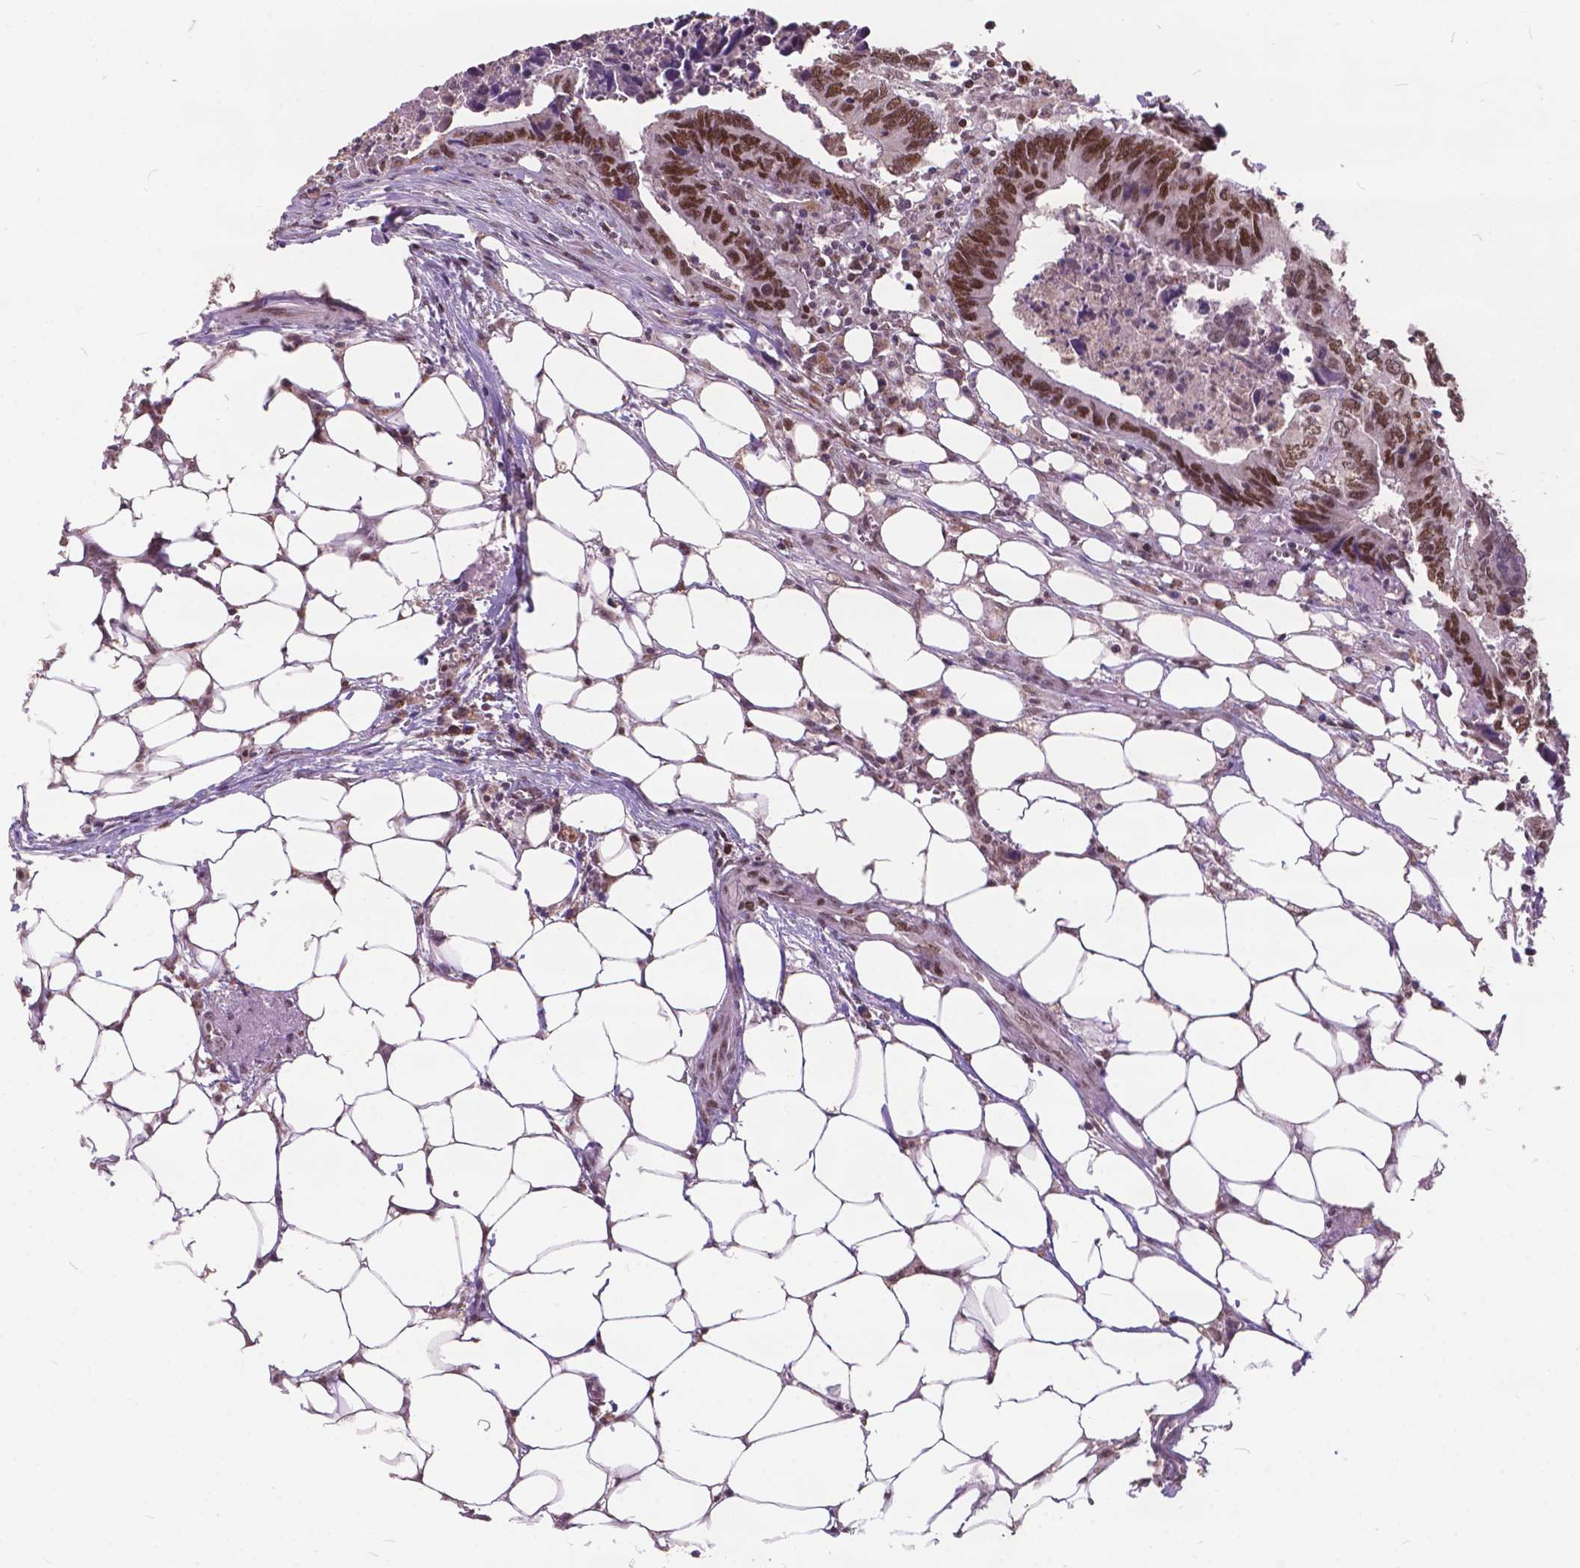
{"staining": {"intensity": "moderate", "quantity": ">75%", "location": "nuclear"}, "tissue": "colorectal cancer", "cell_type": "Tumor cells", "image_type": "cancer", "snomed": [{"axis": "morphology", "description": "Adenocarcinoma, NOS"}, {"axis": "topography", "description": "Colon"}], "caption": "An image of human colorectal adenocarcinoma stained for a protein demonstrates moderate nuclear brown staining in tumor cells. The staining was performed using DAB to visualize the protein expression in brown, while the nuclei were stained in blue with hematoxylin (Magnification: 20x).", "gene": "MSH2", "patient": {"sex": "female", "age": 82}}